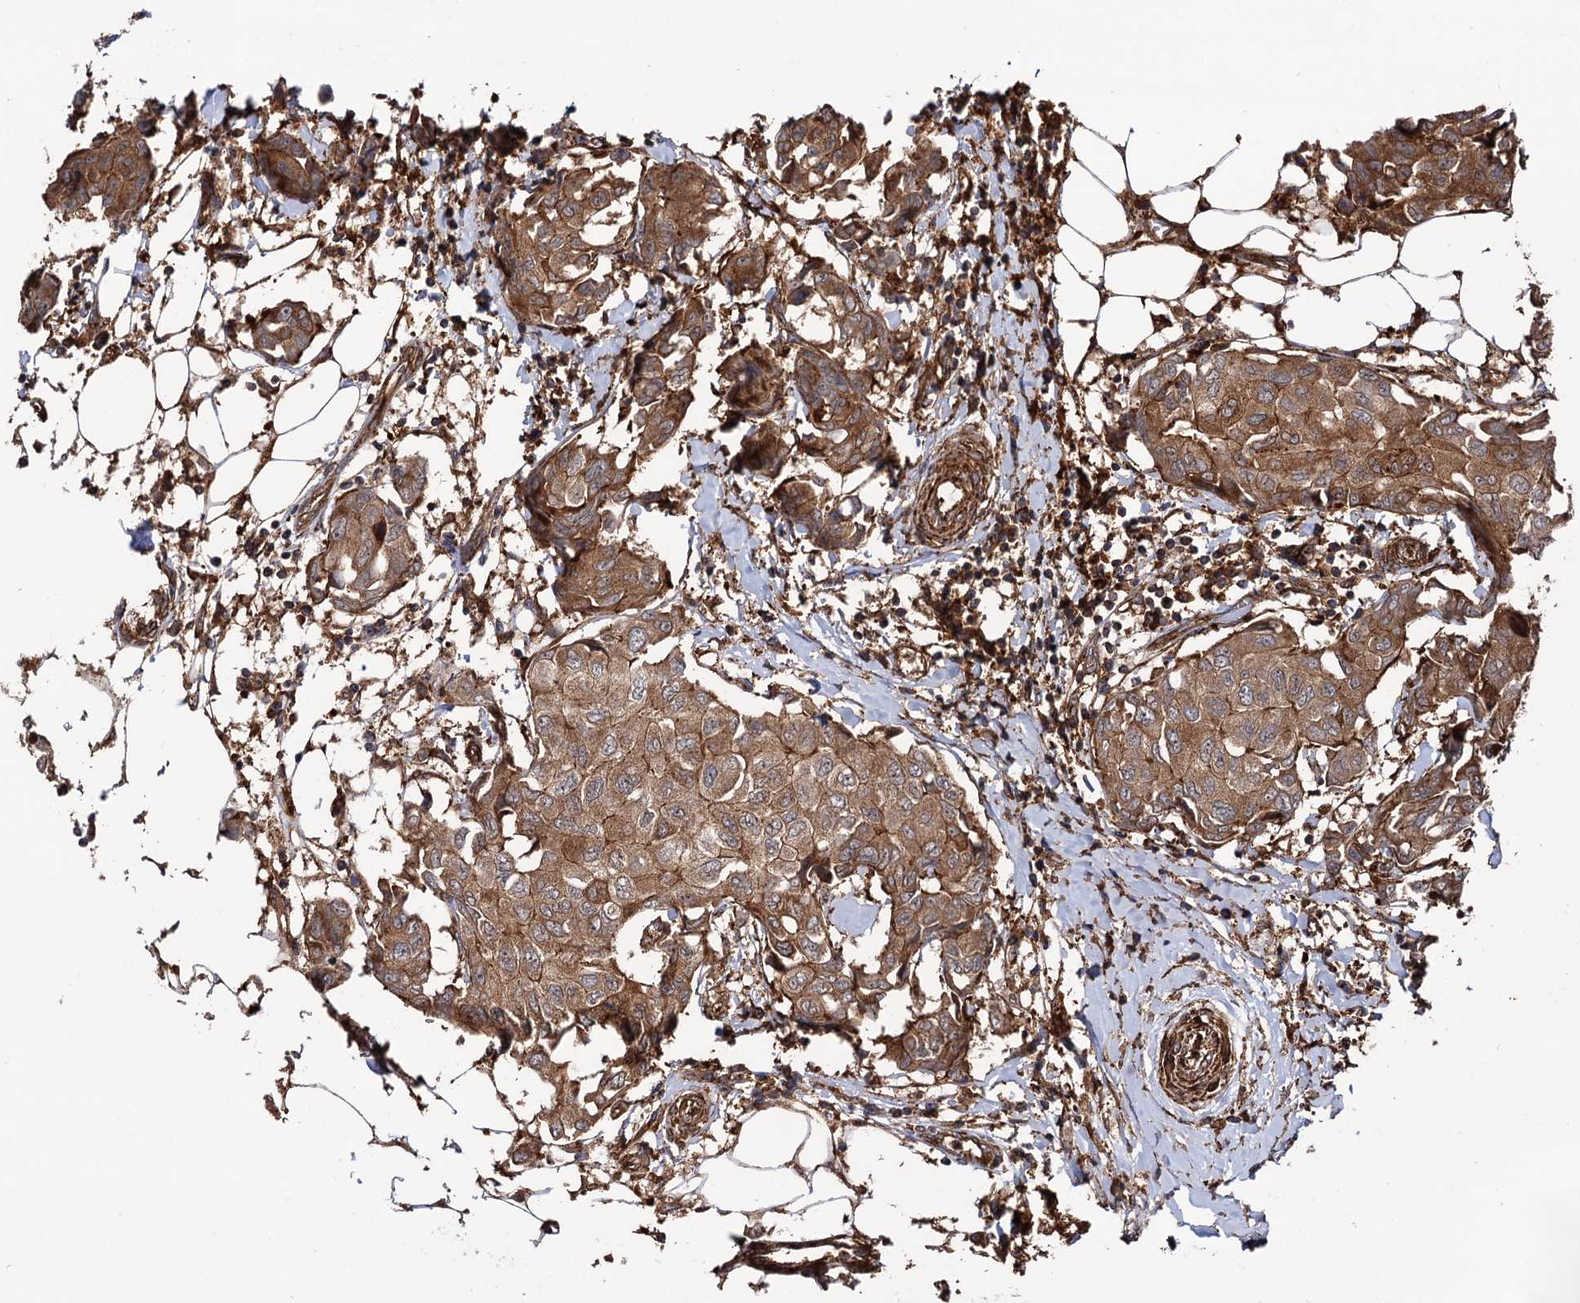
{"staining": {"intensity": "moderate", "quantity": ">75%", "location": "cytoplasmic/membranous"}, "tissue": "breast cancer", "cell_type": "Tumor cells", "image_type": "cancer", "snomed": [{"axis": "morphology", "description": "Duct carcinoma"}, {"axis": "topography", "description": "Breast"}], "caption": "Breast cancer was stained to show a protein in brown. There is medium levels of moderate cytoplasmic/membranous staining in about >75% of tumor cells. (DAB (3,3'-diaminobenzidine) = brown stain, brightfield microscopy at high magnification).", "gene": "ATP8B4", "patient": {"sex": "female", "age": 80}}